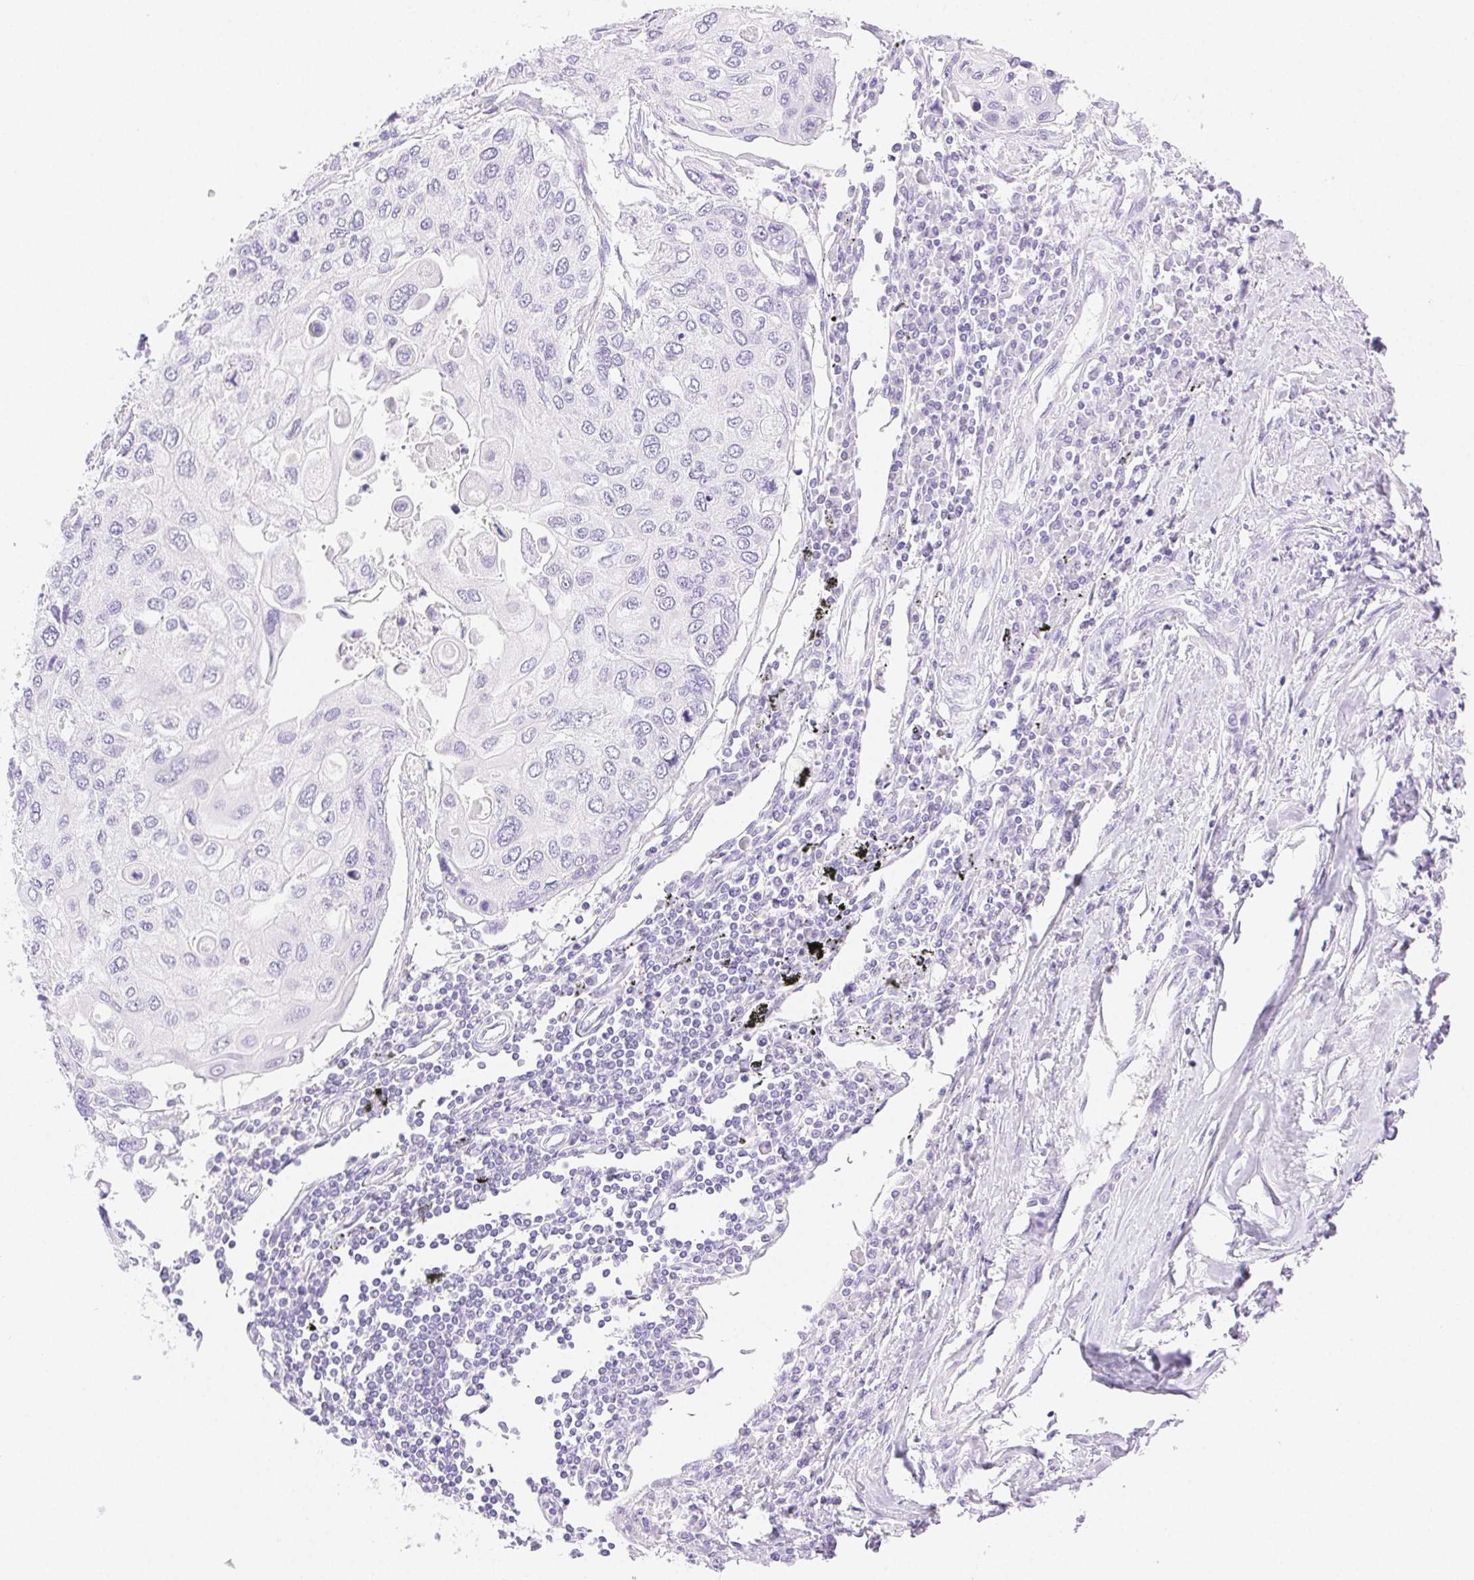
{"staining": {"intensity": "negative", "quantity": "none", "location": "none"}, "tissue": "lung cancer", "cell_type": "Tumor cells", "image_type": "cancer", "snomed": [{"axis": "morphology", "description": "Squamous cell carcinoma, NOS"}, {"axis": "morphology", "description": "Squamous cell carcinoma, metastatic, NOS"}, {"axis": "topography", "description": "Lung"}], "caption": "This micrograph is of metastatic squamous cell carcinoma (lung) stained with immunohistochemistry to label a protein in brown with the nuclei are counter-stained blue. There is no positivity in tumor cells.", "gene": "SPACA4", "patient": {"sex": "male", "age": 63}}